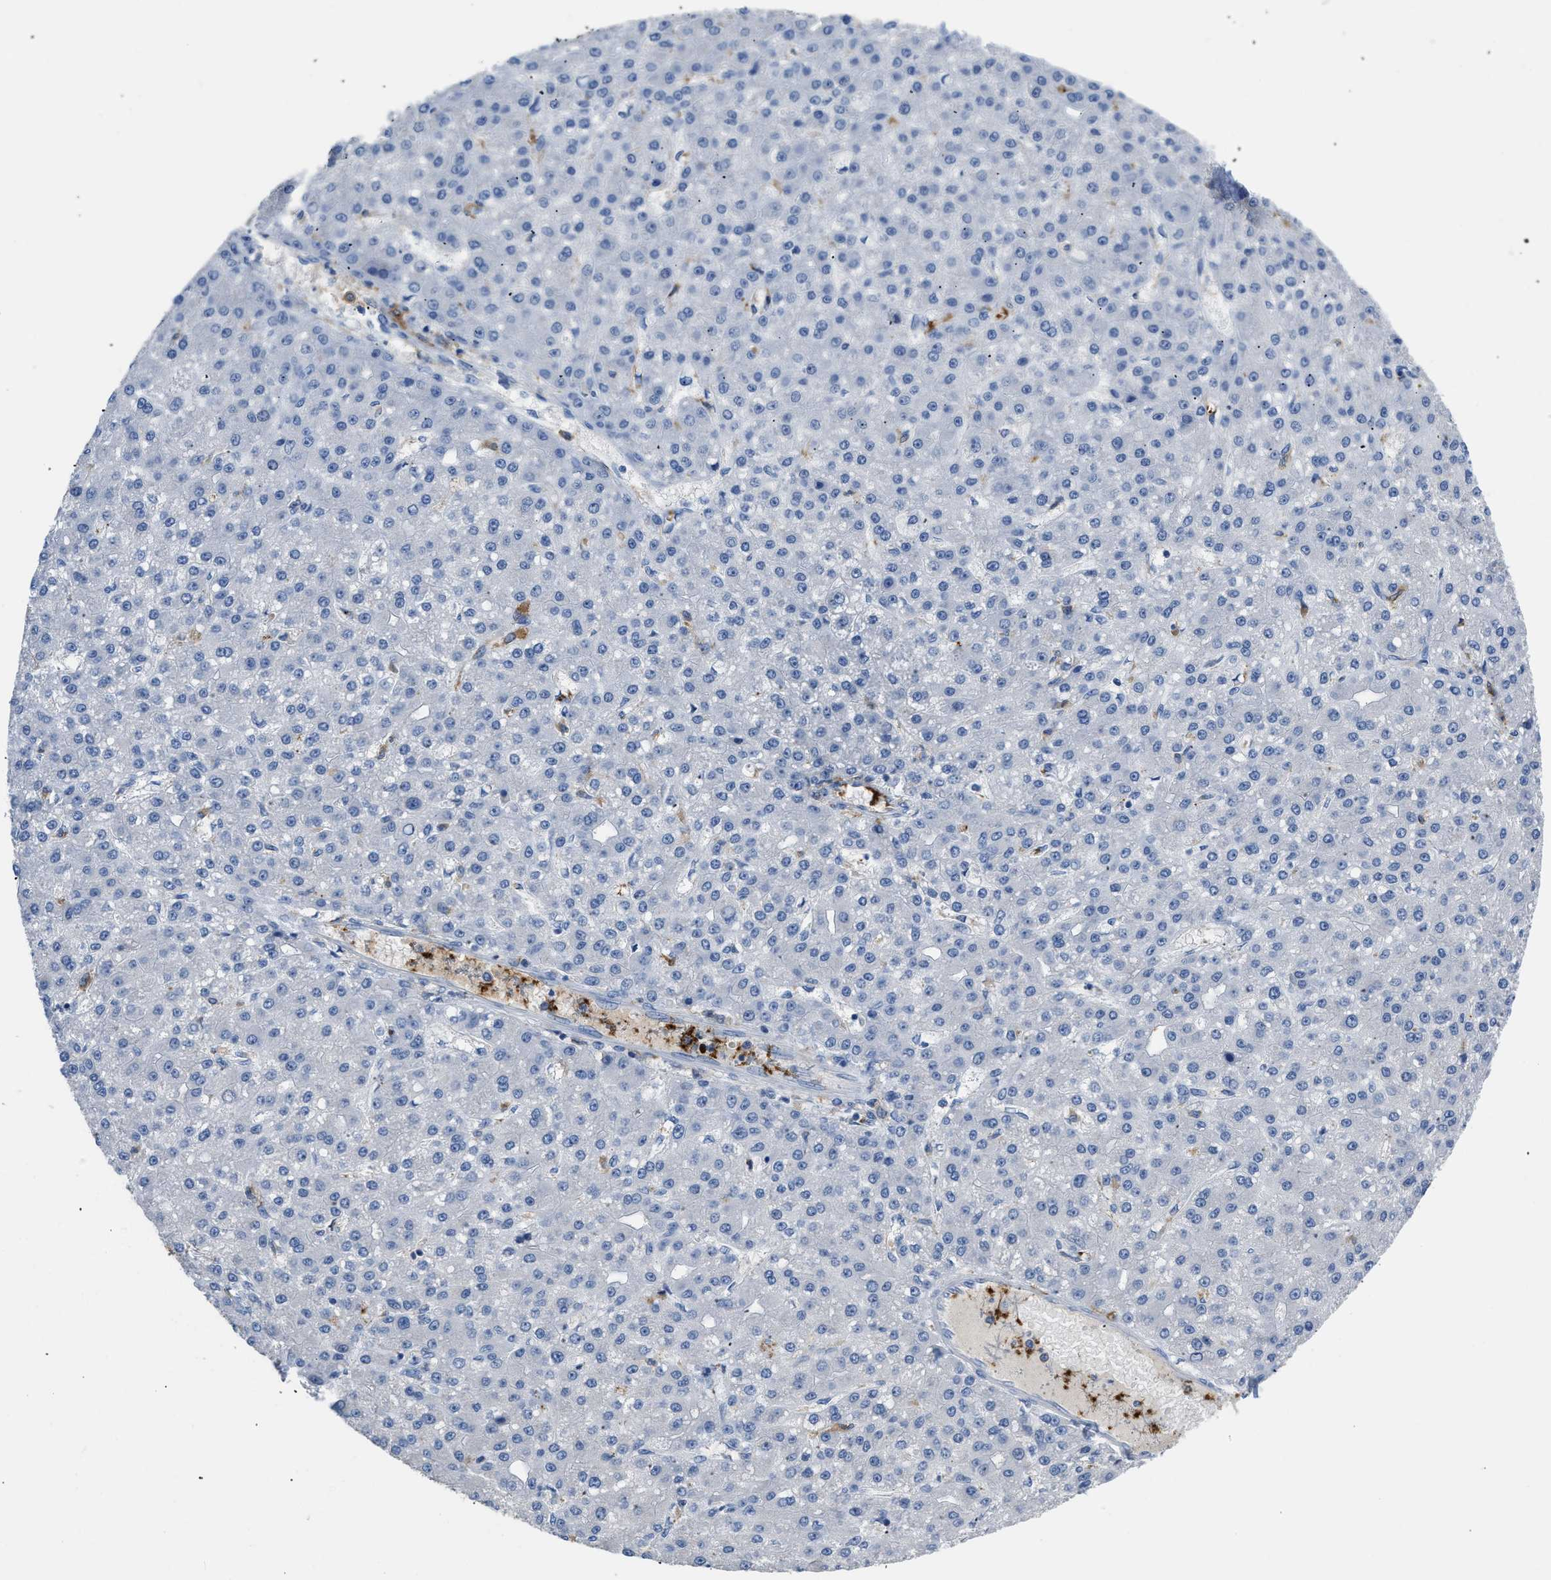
{"staining": {"intensity": "negative", "quantity": "none", "location": "none"}, "tissue": "liver cancer", "cell_type": "Tumor cells", "image_type": "cancer", "snomed": [{"axis": "morphology", "description": "Carcinoma, Hepatocellular, NOS"}, {"axis": "topography", "description": "Liver"}], "caption": "An immunohistochemistry micrograph of liver hepatocellular carcinoma is shown. There is no staining in tumor cells of liver hepatocellular carcinoma.", "gene": "FGF18", "patient": {"sex": "male", "age": 67}}